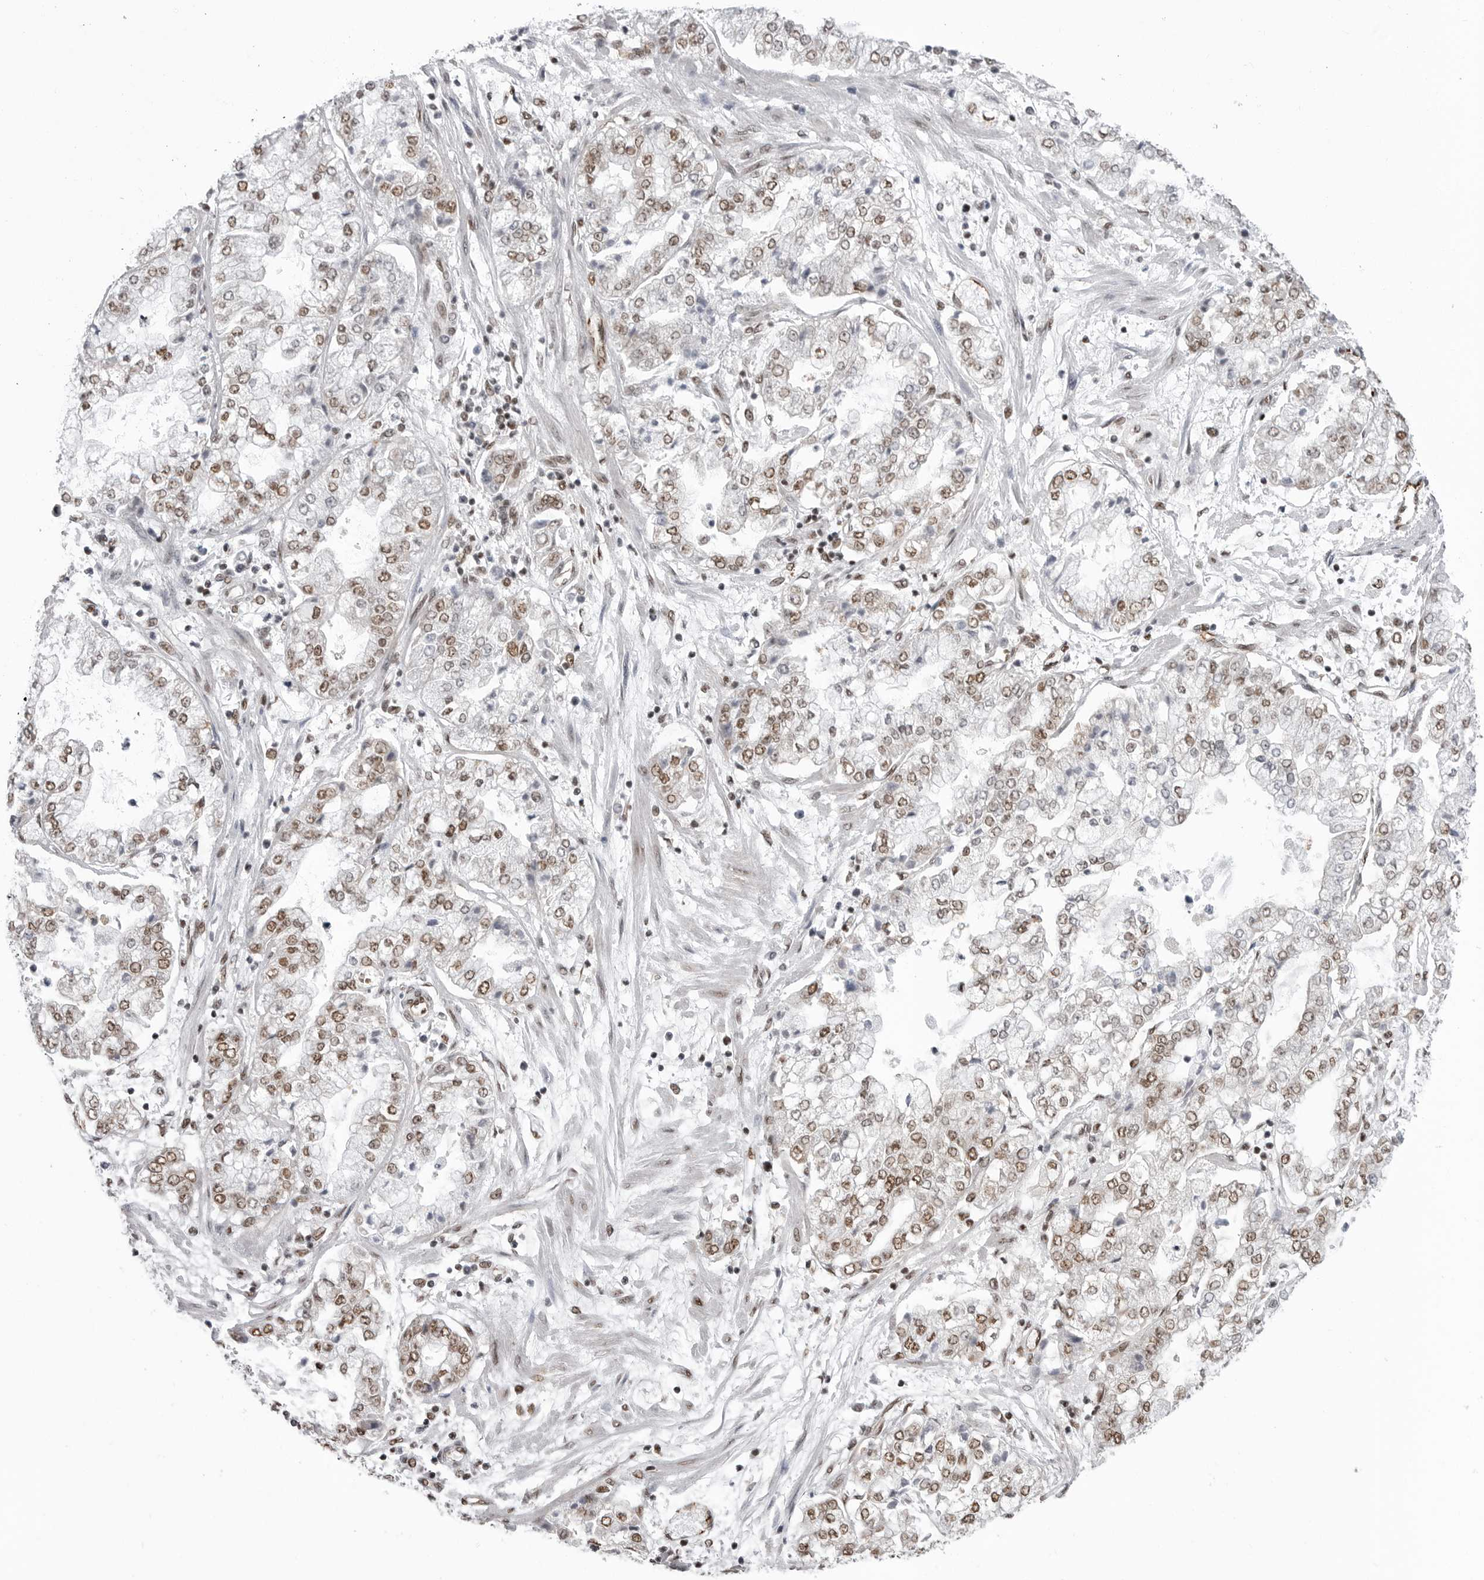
{"staining": {"intensity": "moderate", "quantity": ">75%", "location": "nuclear"}, "tissue": "stomach cancer", "cell_type": "Tumor cells", "image_type": "cancer", "snomed": [{"axis": "morphology", "description": "Adenocarcinoma, NOS"}, {"axis": "topography", "description": "Stomach"}], "caption": "Immunohistochemistry micrograph of human stomach cancer (adenocarcinoma) stained for a protein (brown), which exhibits medium levels of moderate nuclear expression in approximately >75% of tumor cells.", "gene": "RNF26", "patient": {"sex": "male", "age": 76}}